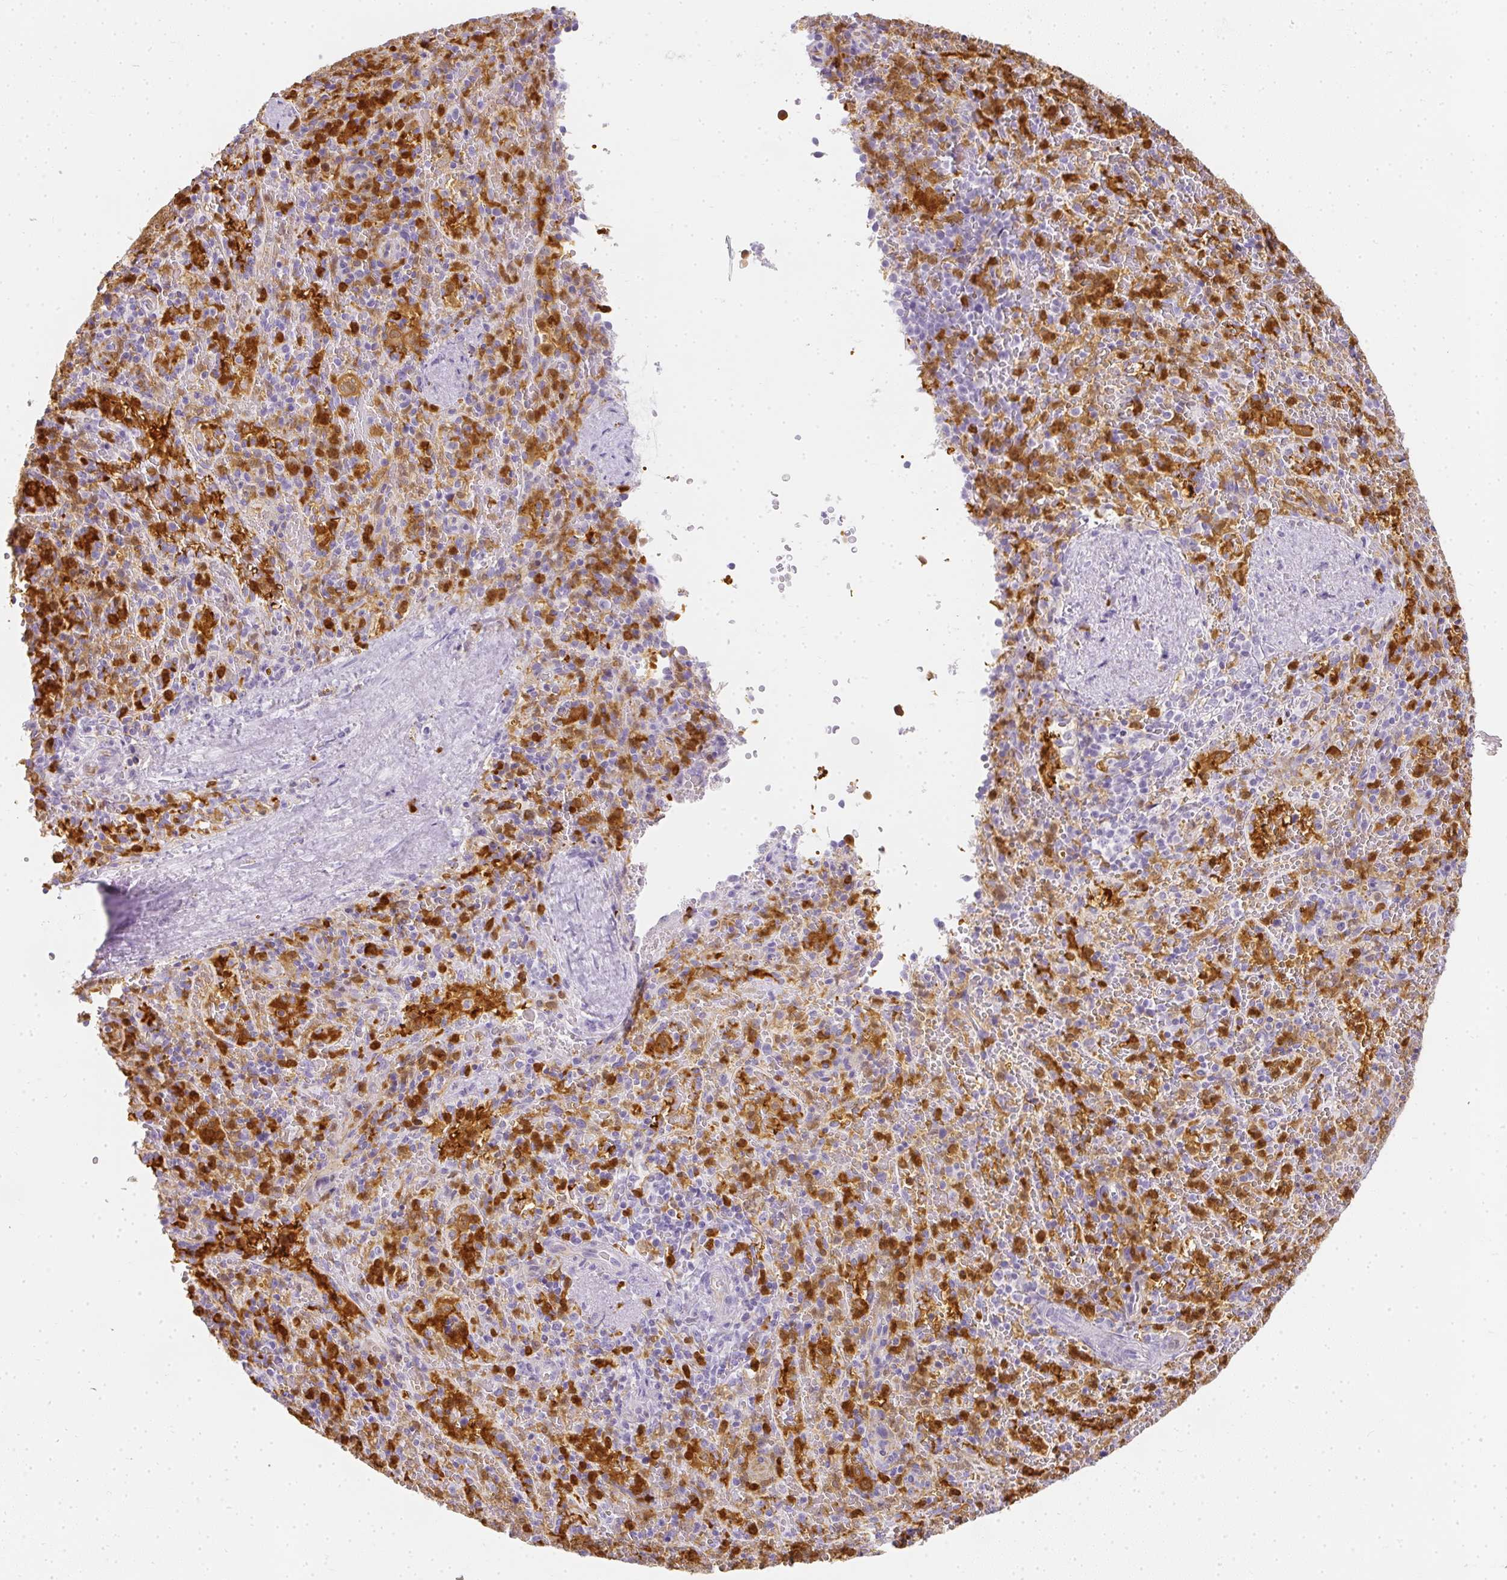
{"staining": {"intensity": "strong", "quantity": "25%-75%", "location": "cytoplasmic/membranous"}, "tissue": "spleen", "cell_type": "Cells in red pulp", "image_type": "normal", "snomed": [{"axis": "morphology", "description": "Normal tissue, NOS"}, {"axis": "topography", "description": "Spleen"}], "caption": "Protein expression analysis of normal human spleen reveals strong cytoplasmic/membranous staining in approximately 25%-75% of cells in red pulp.", "gene": "HK3", "patient": {"sex": "female", "age": 50}}